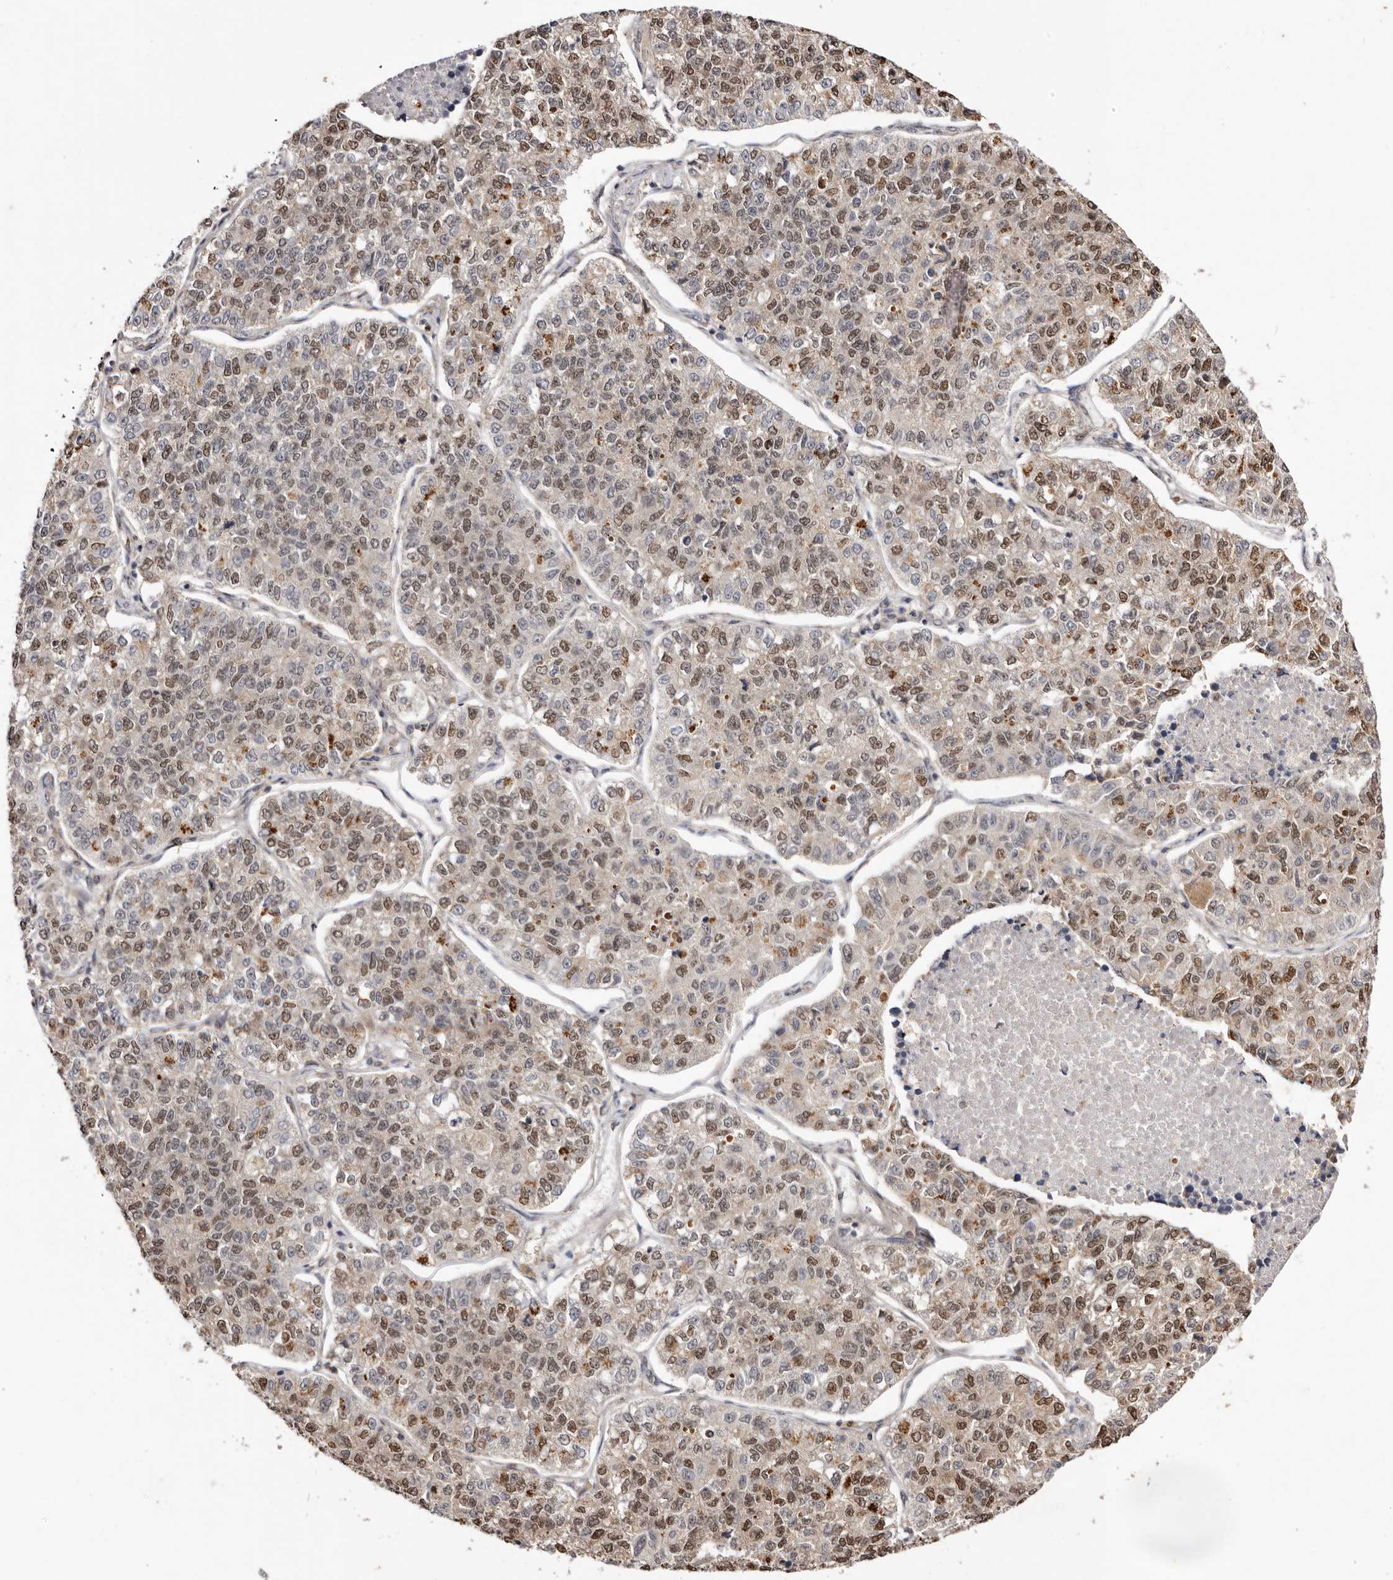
{"staining": {"intensity": "moderate", "quantity": "25%-75%", "location": "nuclear"}, "tissue": "lung cancer", "cell_type": "Tumor cells", "image_type": "cancer", "snomed": [{"axis": "morphology", "description": "Adenocarcinoma, NOS"}, {"axis": "topography", "description": "Lung"}], "caption": "DAB immunohistochemical staining of lung cancer demonstrates moderate nuclear protein positivity in about 25%-75% of tumor cells.", "gene": "NOTCH1", "patient": {"sex": "male", "age": 49}}